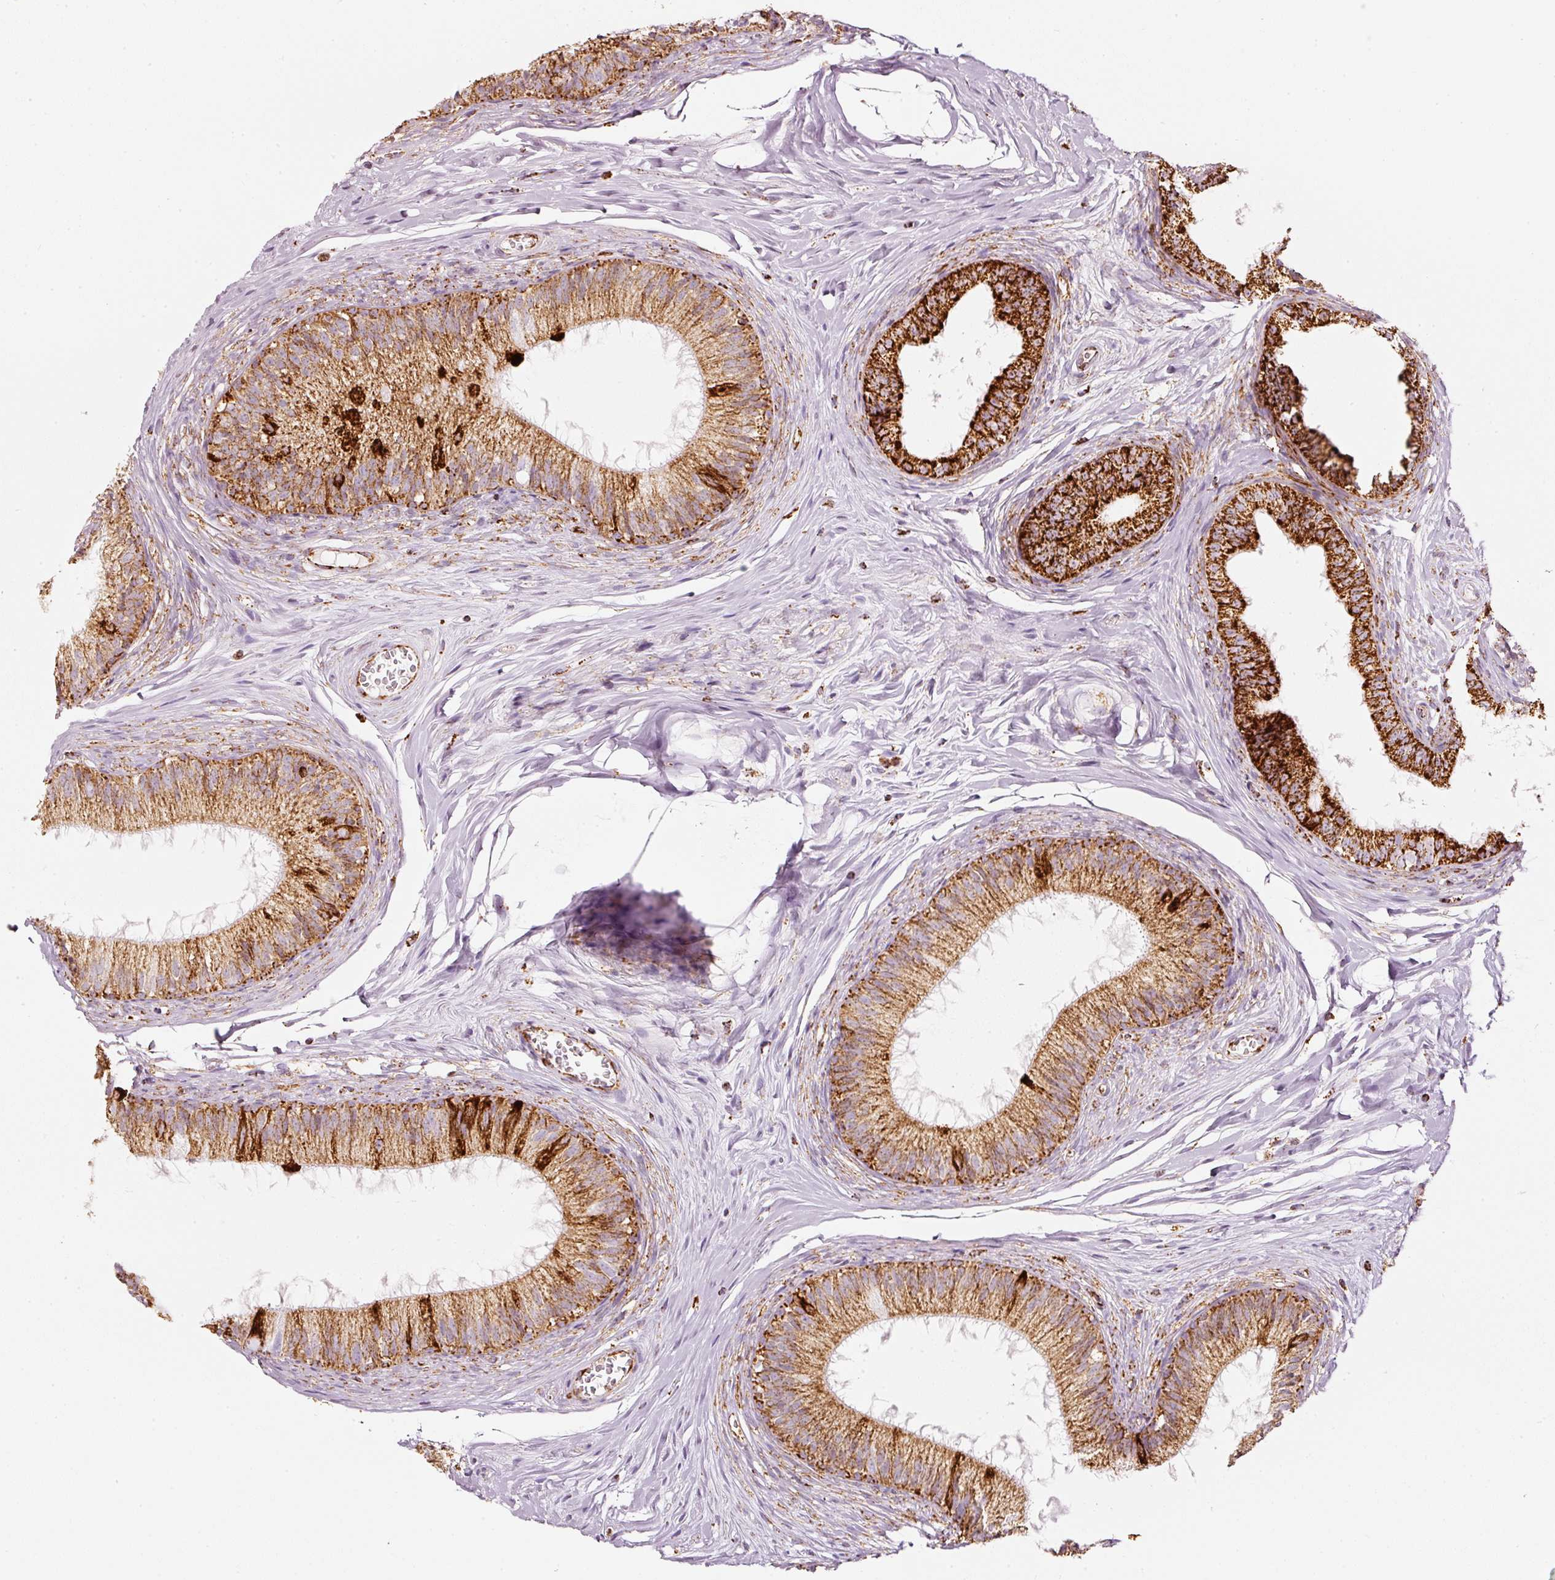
{"staining": {"intensity": "strong", "quantity": ">75%", "location": "cytoplasmic/membranous"}, "tissue": "epididymis", "cell_type": "Glandular cells", "image_type": "normal", "snomed": [{"axis": "morphology", "description": "Normal tissue, NOS"}, {"axis": "topography", "description": "Epididymis"}], "caption": "Unremarkable epididymis displays strong cytoplasmic/membranous positivity in approximately >75% of glandular cells (Brightfield microscopy of DAB IHC at high magnification)..", "gene": "MT", "patient": {"sex": "male", "age": 25}}